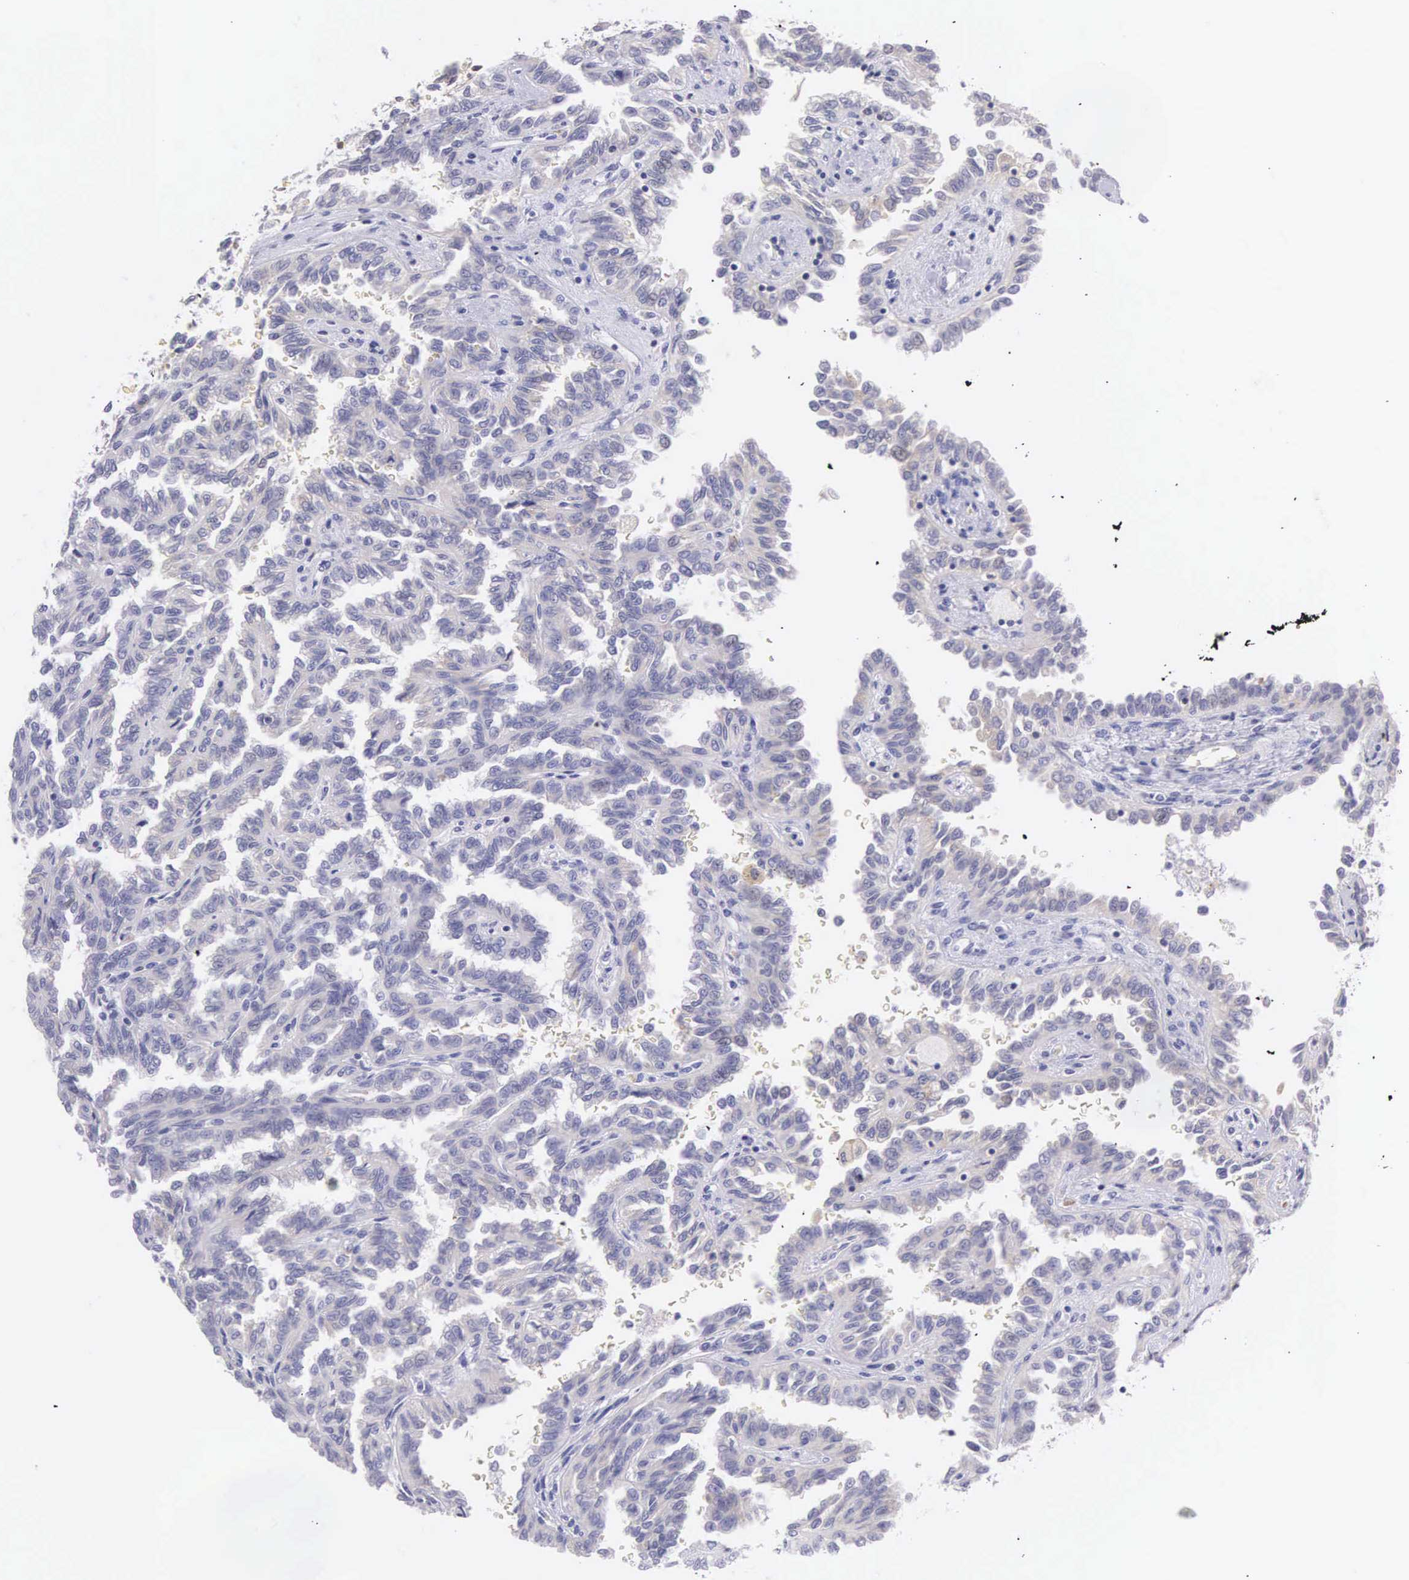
{"staining": {"intensity": "negative", "quantity": "none", "location": "none"}, "tissue": "renal cancer", "cell_type": "Tumor cells", "image_type": "cancer", "snomed": [{"axis": "morphology", "description": "Inflammation, NOS"}, {"axis": "morphology", "description": "Adenocarcinoma, NOS"}, {"axis": "topography", "description": "Kidney"}], "caption": "A photomicrograph of human renal cancer is negative for staining in tumor cells.", "gene": "OSBPL3", "patient": {"sex": "male", "age": 68}}